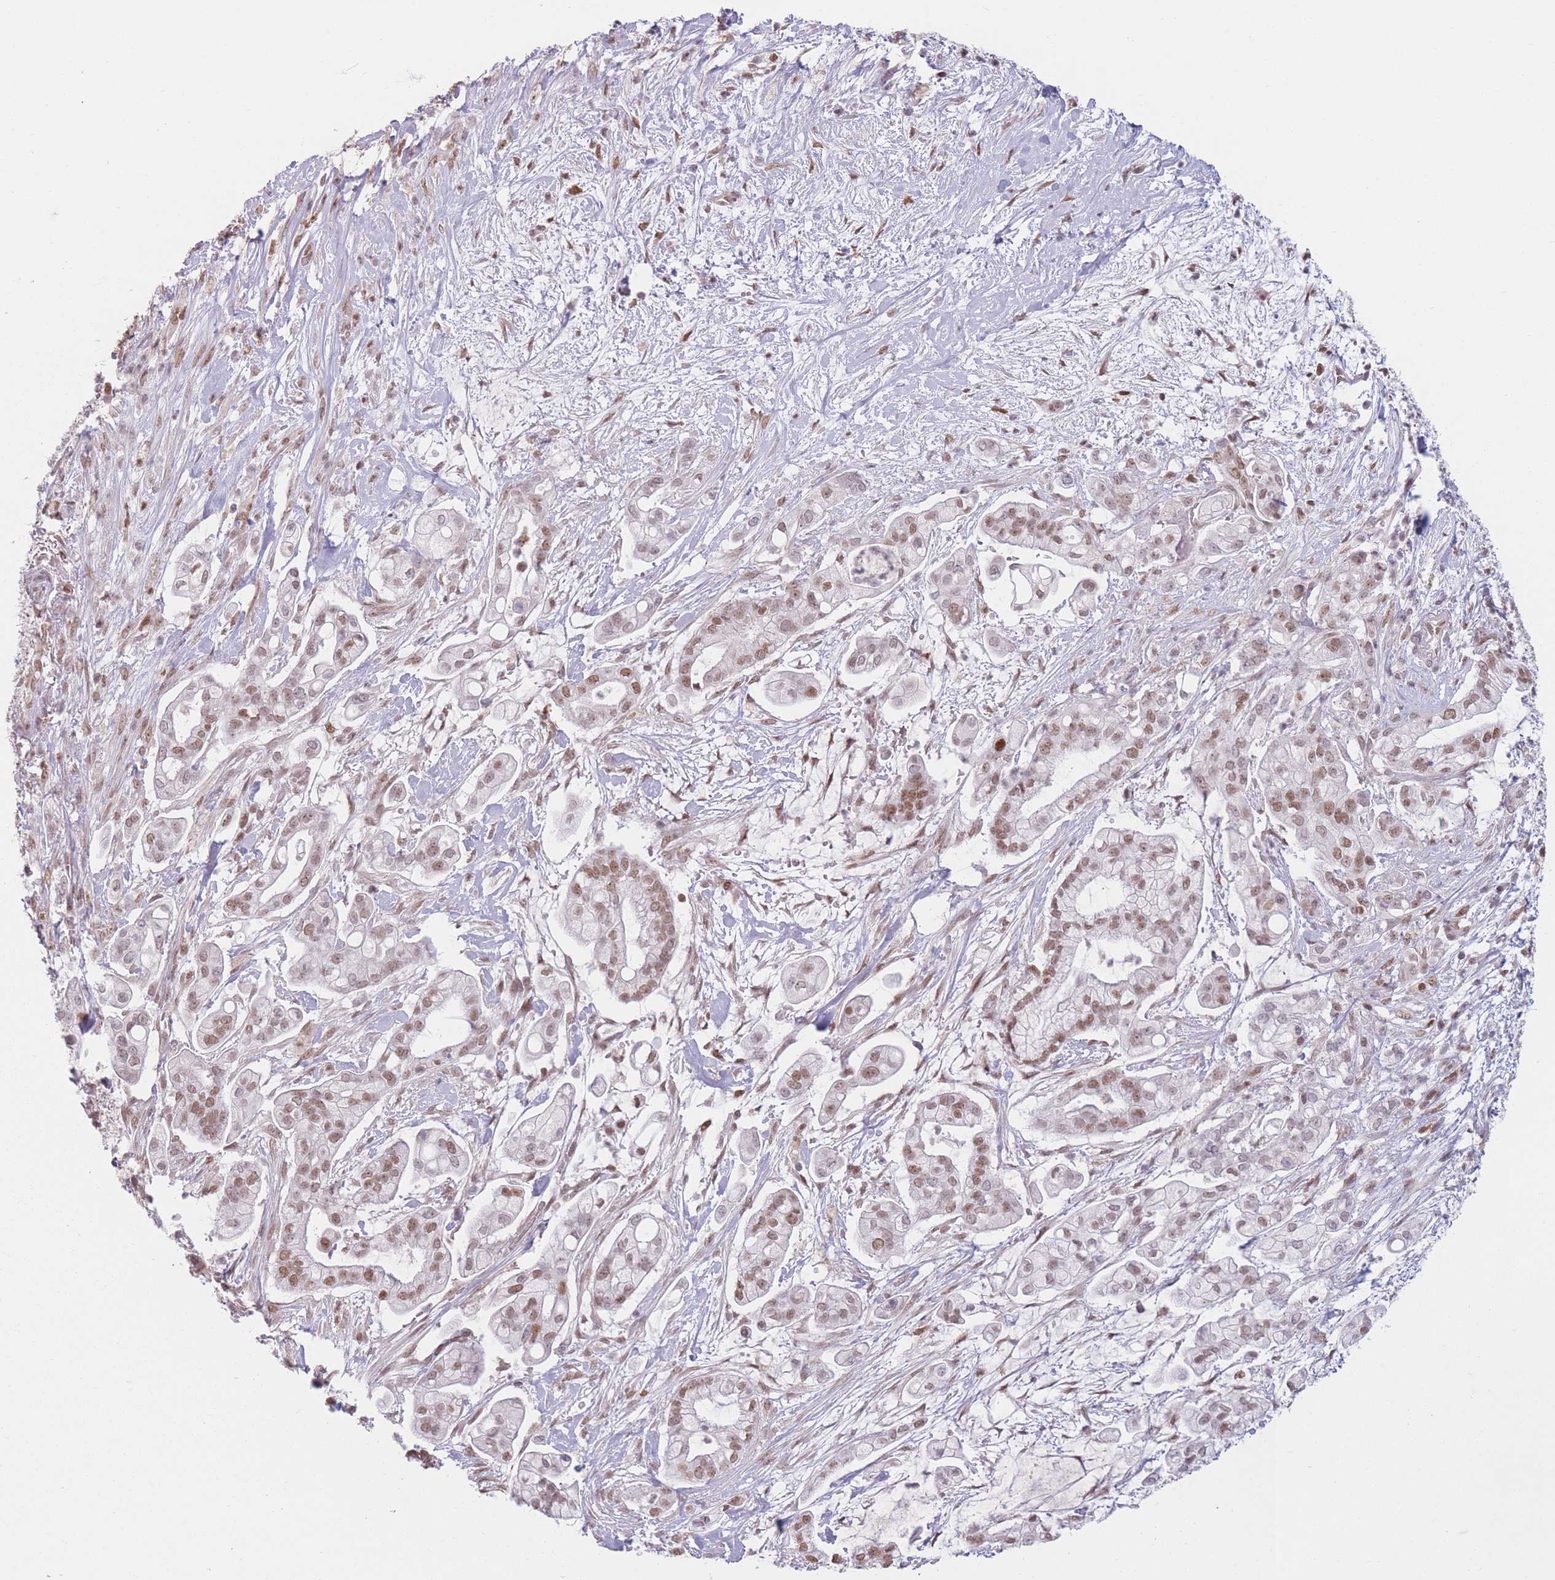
{"staining": {"intensity": "moderate", "quantity": ">75%", "location": "nuclear"}, "tissue": "pancreatic cancer", "cell_type": "Tumor cells", "image_type": "cancer", "snomed": [{"axis": "morphology", "description": "Adenocarcinoma, NOS"}, {"axis": "topography", "description": "Pancreas"}], "caption": "A high-resolution image shows IHC staining of pancreatic adenocarcinoma, which displays moderate nuclear staining in about >75% of tumor cells. (DAB (3,3'-diaminobenzidine) = brown stain, brightfield microscopy at high magnification).", "gene": "SUPT6H", "patient": {"sex": "female", "age": 69}}